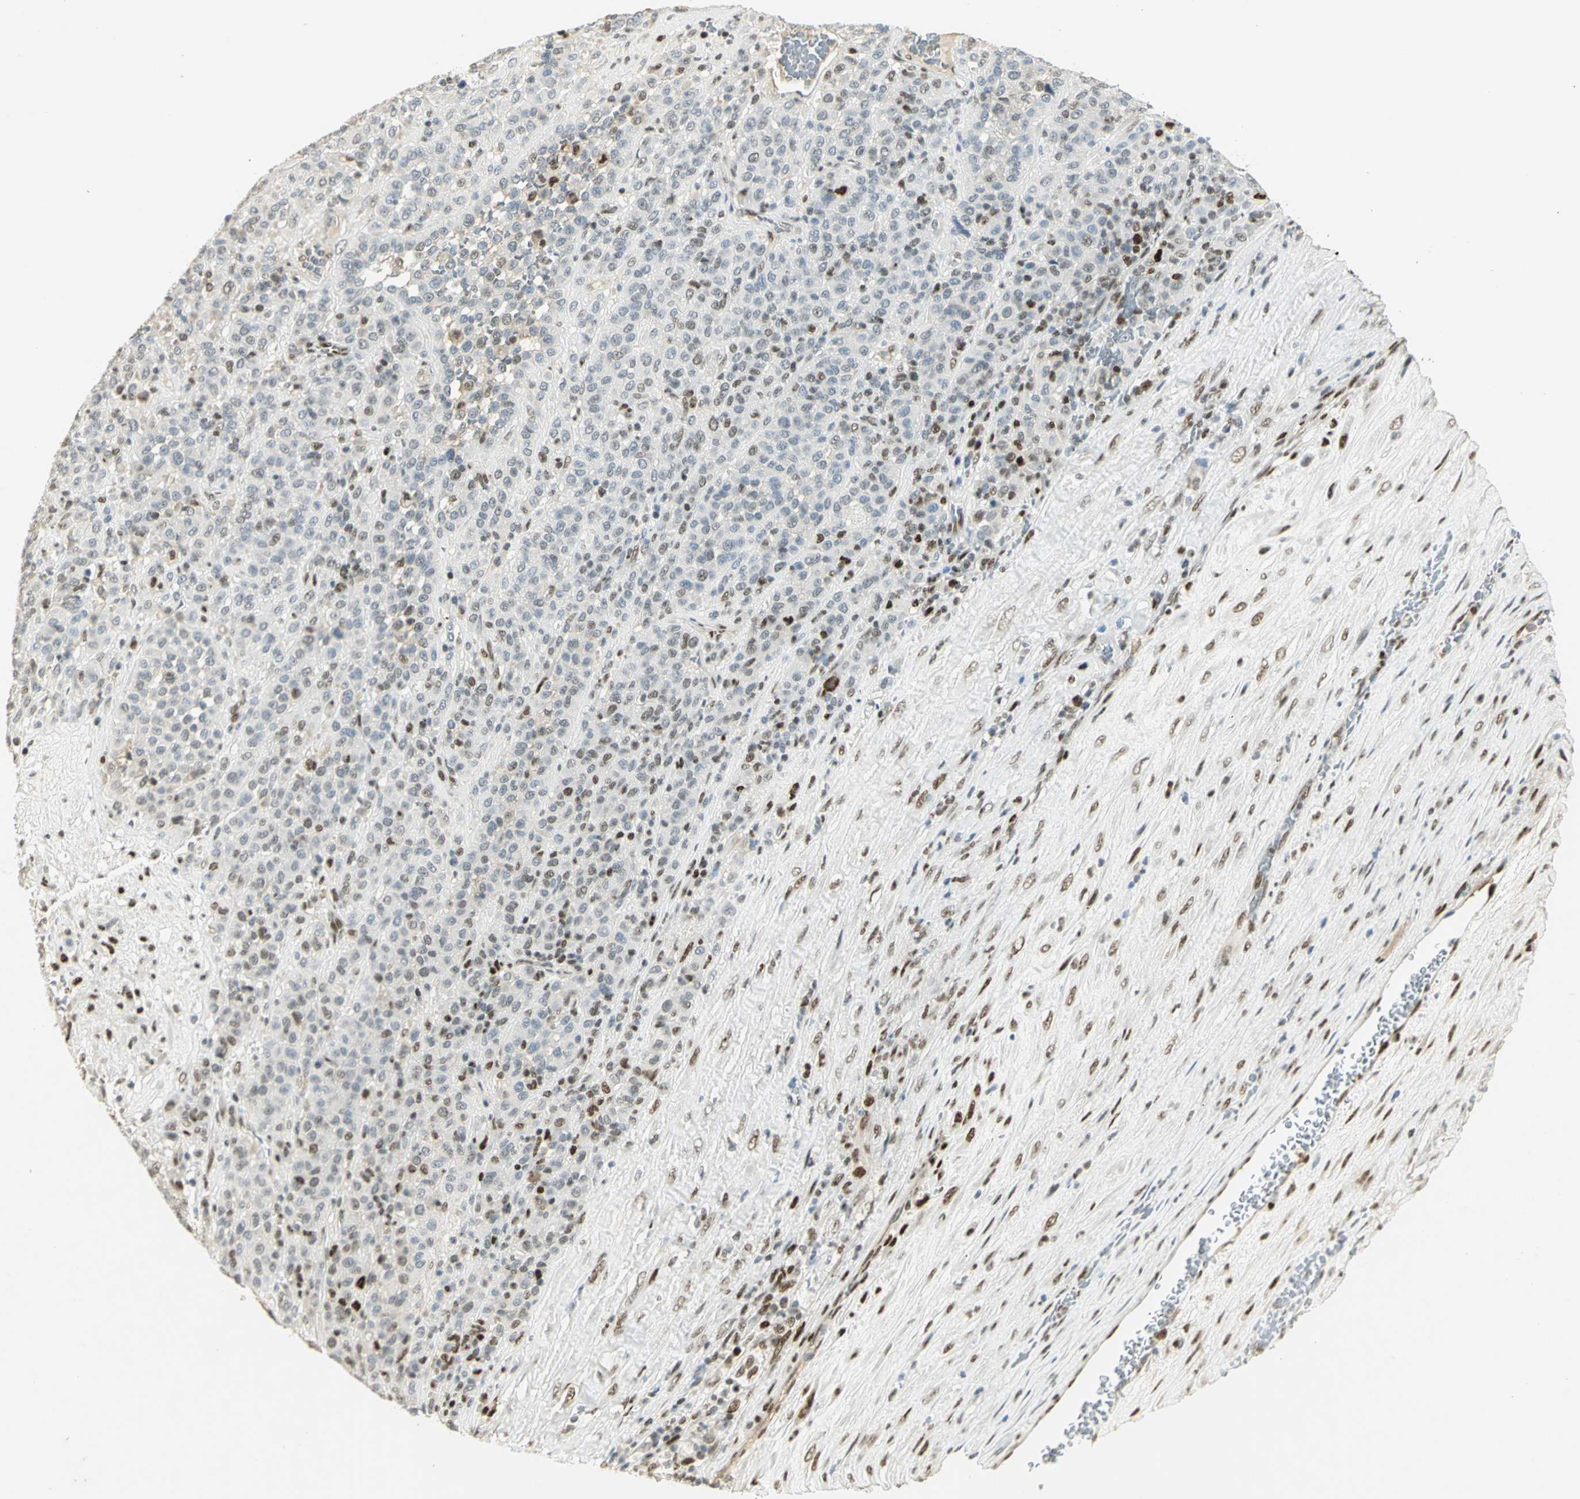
{"staining": {"intensity": "moderate", "quantity": "<25%", "location": "nuclear"}, "tissue": "melanoma", "cell_type": "Tumor cells", "image_type": "cancer", "snomed": [{"axis": "morphology", "description": "Malignant melanoma, Metastatic site"}, {"axis": "topography", "description": "Pancreas"}], "caption": "About <25% of tumor cells in human malignant melanoma (metastatic site) show moderate nuclear protein expression as visualized by brown immunohistochemical staining.", "gene": "AK6", "patient": {"sex": "female", "age": 30}}